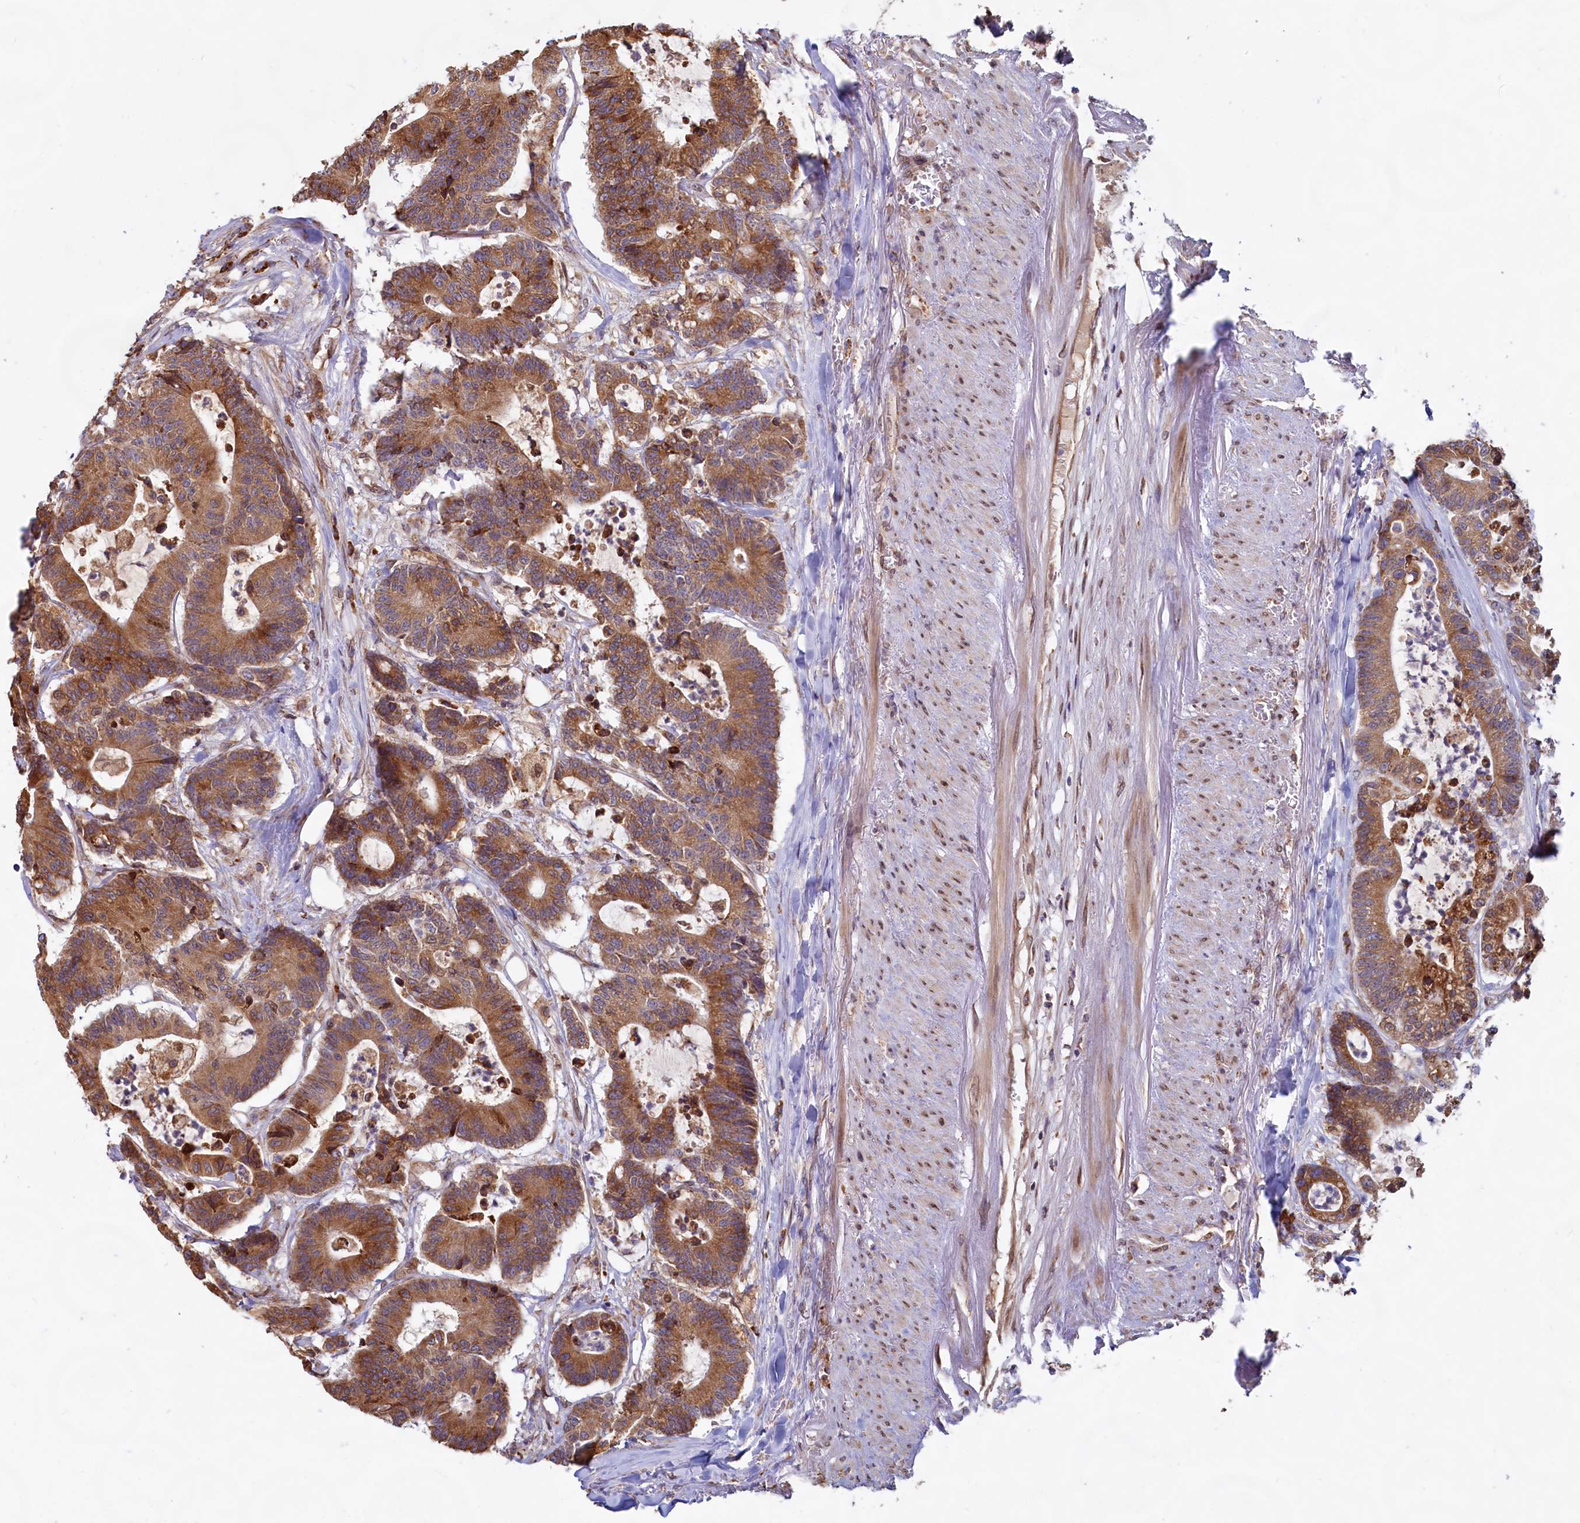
{"staining": {"intensity": "moderate", "quantity": ">75%", "location": "cytoplasmic/membranous"}, "tissue": "colorectal cancer", "cell_type": "Tumor cells", "image_type": "cancer", "snomed": [{"axis": "morphology", "description": "Adenocarcinoma, NOS"}, {"axis": "topography", "description": "Colon"}], "caption": "Immunohistochemistry (IHC) of colorectal cancer displays medium levels of moderate cytoplasmic/membranous staining in about >75% of tumor cells.", "gene": "TBC1D19", "patient": {"sex": "female", "age": 84}}